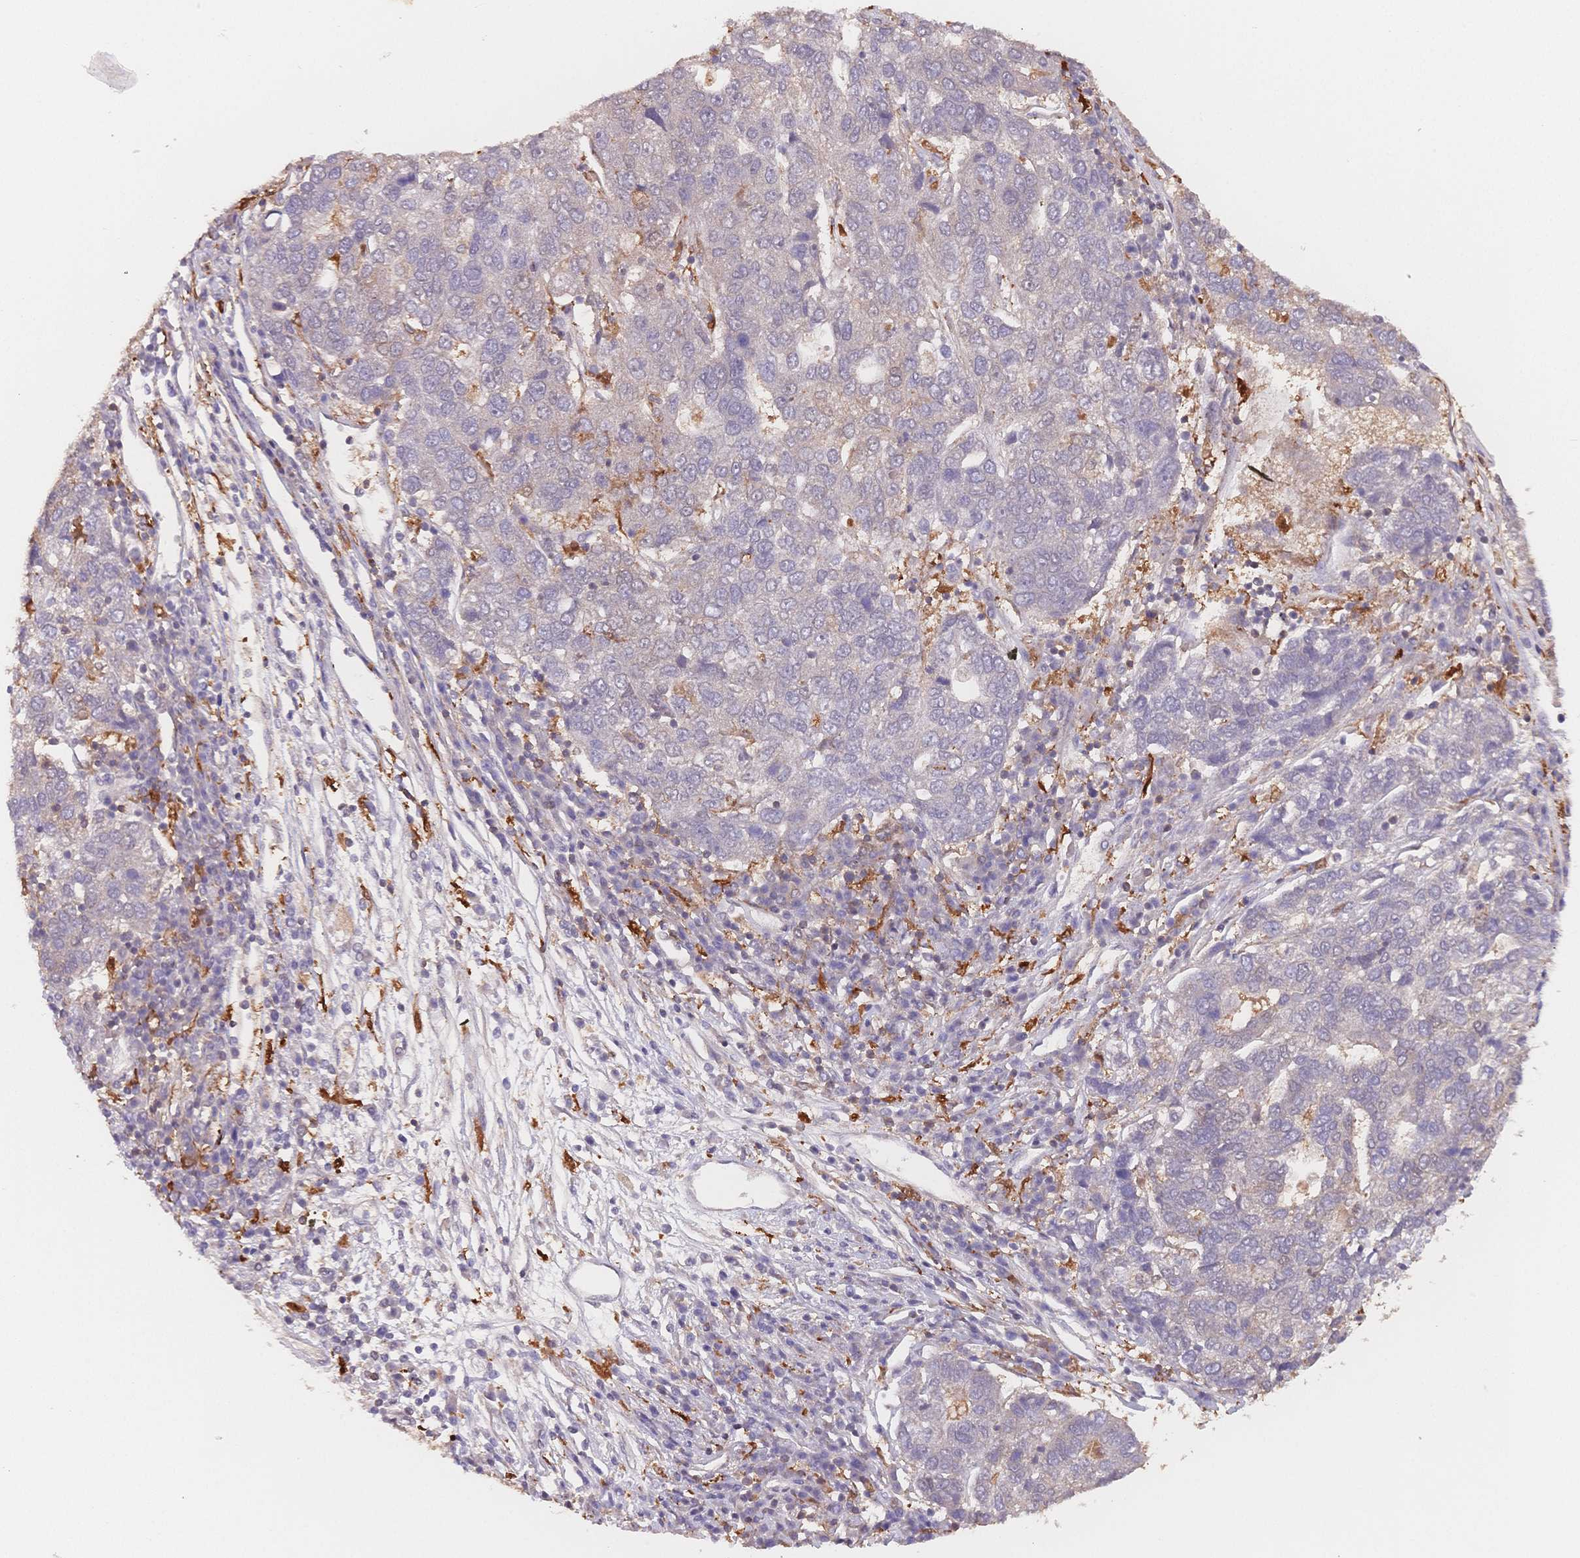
{"staining": {"intensity": "negative", "quantity": "none", "location": "none"}, "tissue": "pancreatic cancer", "cell_type": "Tumor cells", "image_type": "cancer", "snomed": [{"axis": "morphology", "description": "Adenocarcinoma, NOS"}, {"axis": "topography", "description": "Pancreas"}], "caption": "High magnification brightfield microscopy of pancreatic adenocarcinoma stained with DAB (3,3'-diaminobenzidine) (brown) and counterstained with hematoxylin (blue): tumor cells show no significant positivity.", "gene": "C12orf75", "patient": {"sex": "female", "age": 61}}